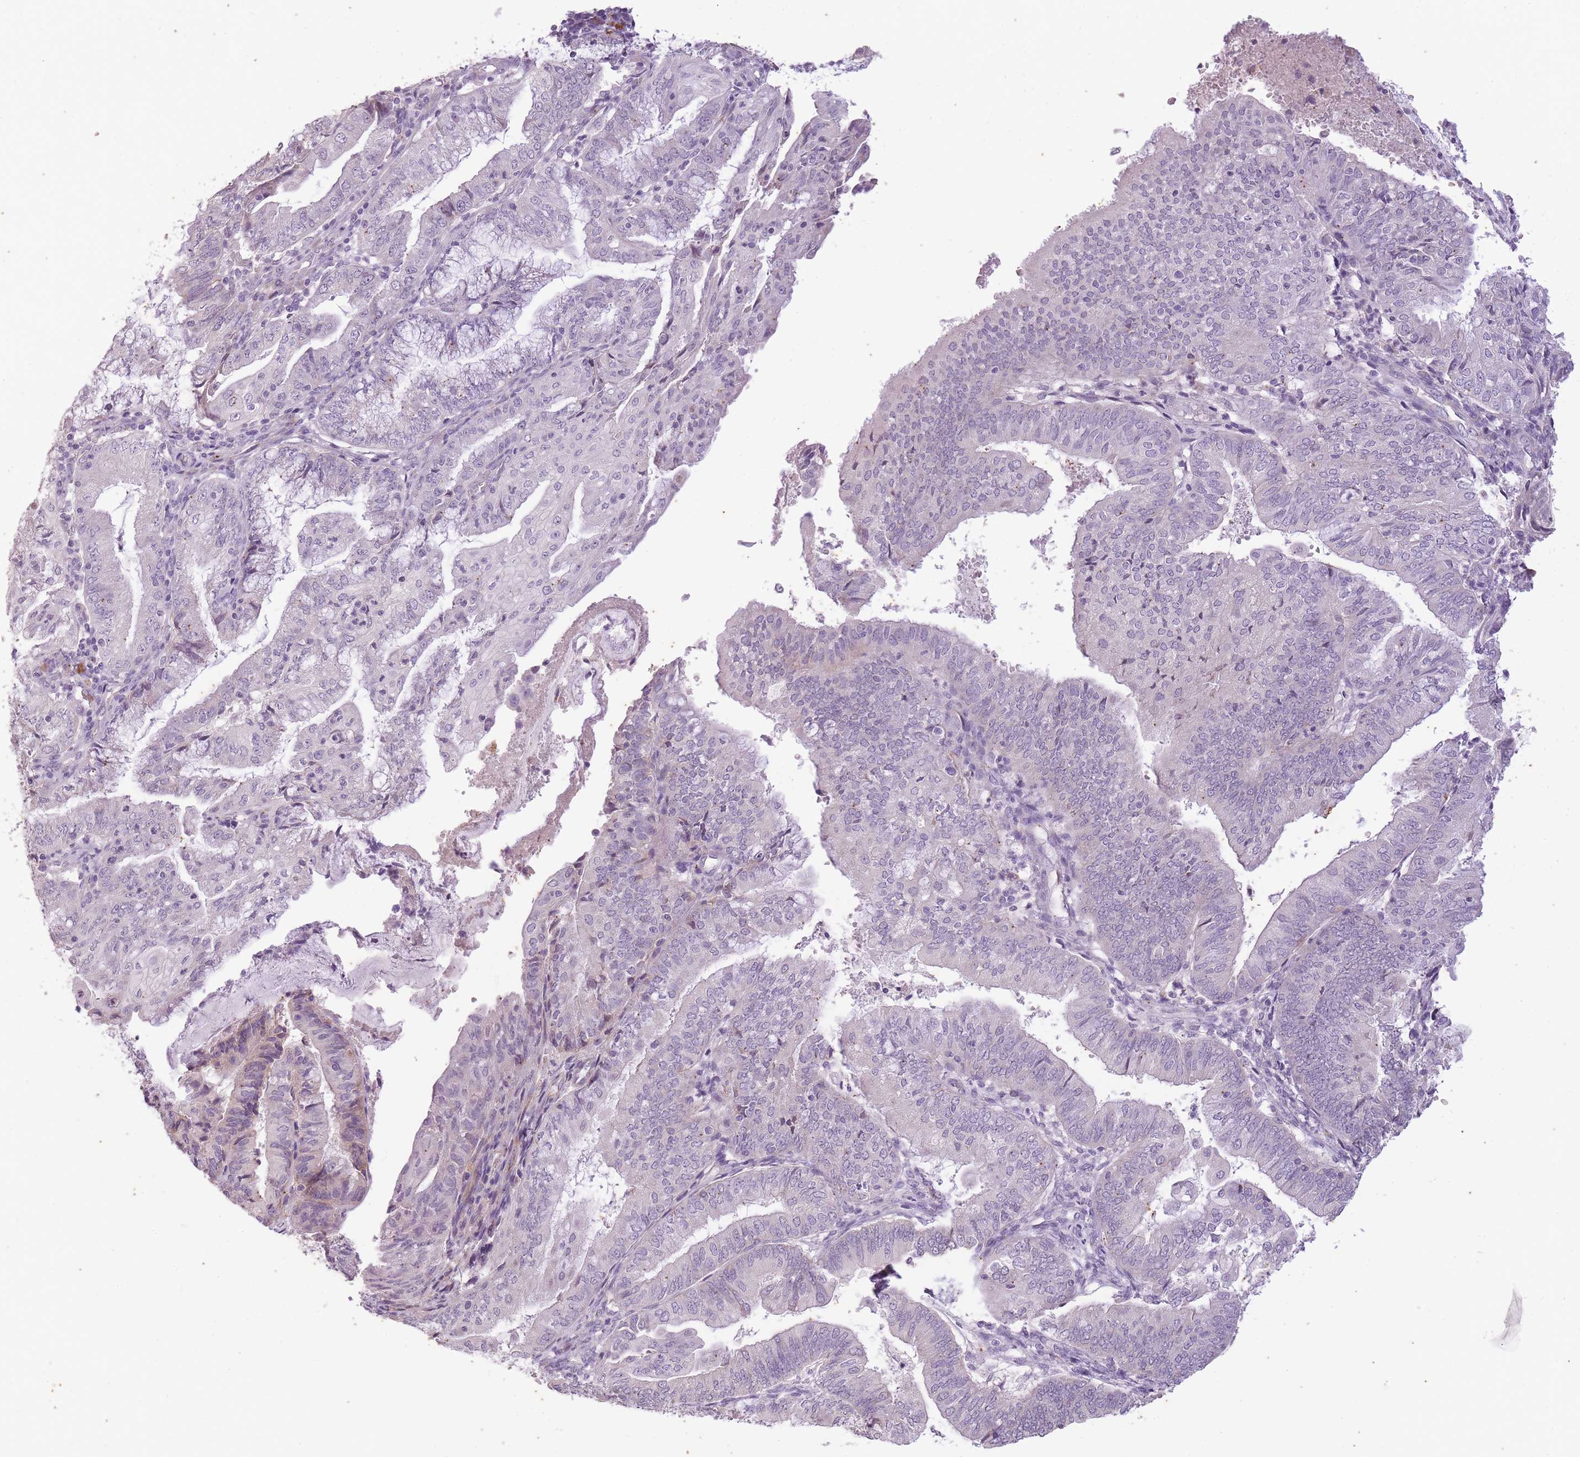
{"staining": {"intensity": "negative", "quantity": "none", "location": "none"}, "tissue": "endometrial cancer", "cell_type": "Tumor cells", "image_type": "cancer", "snomed": [{"axis": "morphology", "description": "Adenocarcinoma, NOS"}, {"axis": "topography", "description": "Endometrium"}], "caption": "There is no significant positivity in tumor cells of endometrial adenocarcinoma. The staining is performed using DAB brown chromogen with nuclei counter-stained in using hematoxylin.", "gene": "CNTNAP3", "patient": {"sex": "female", "age": 55}}